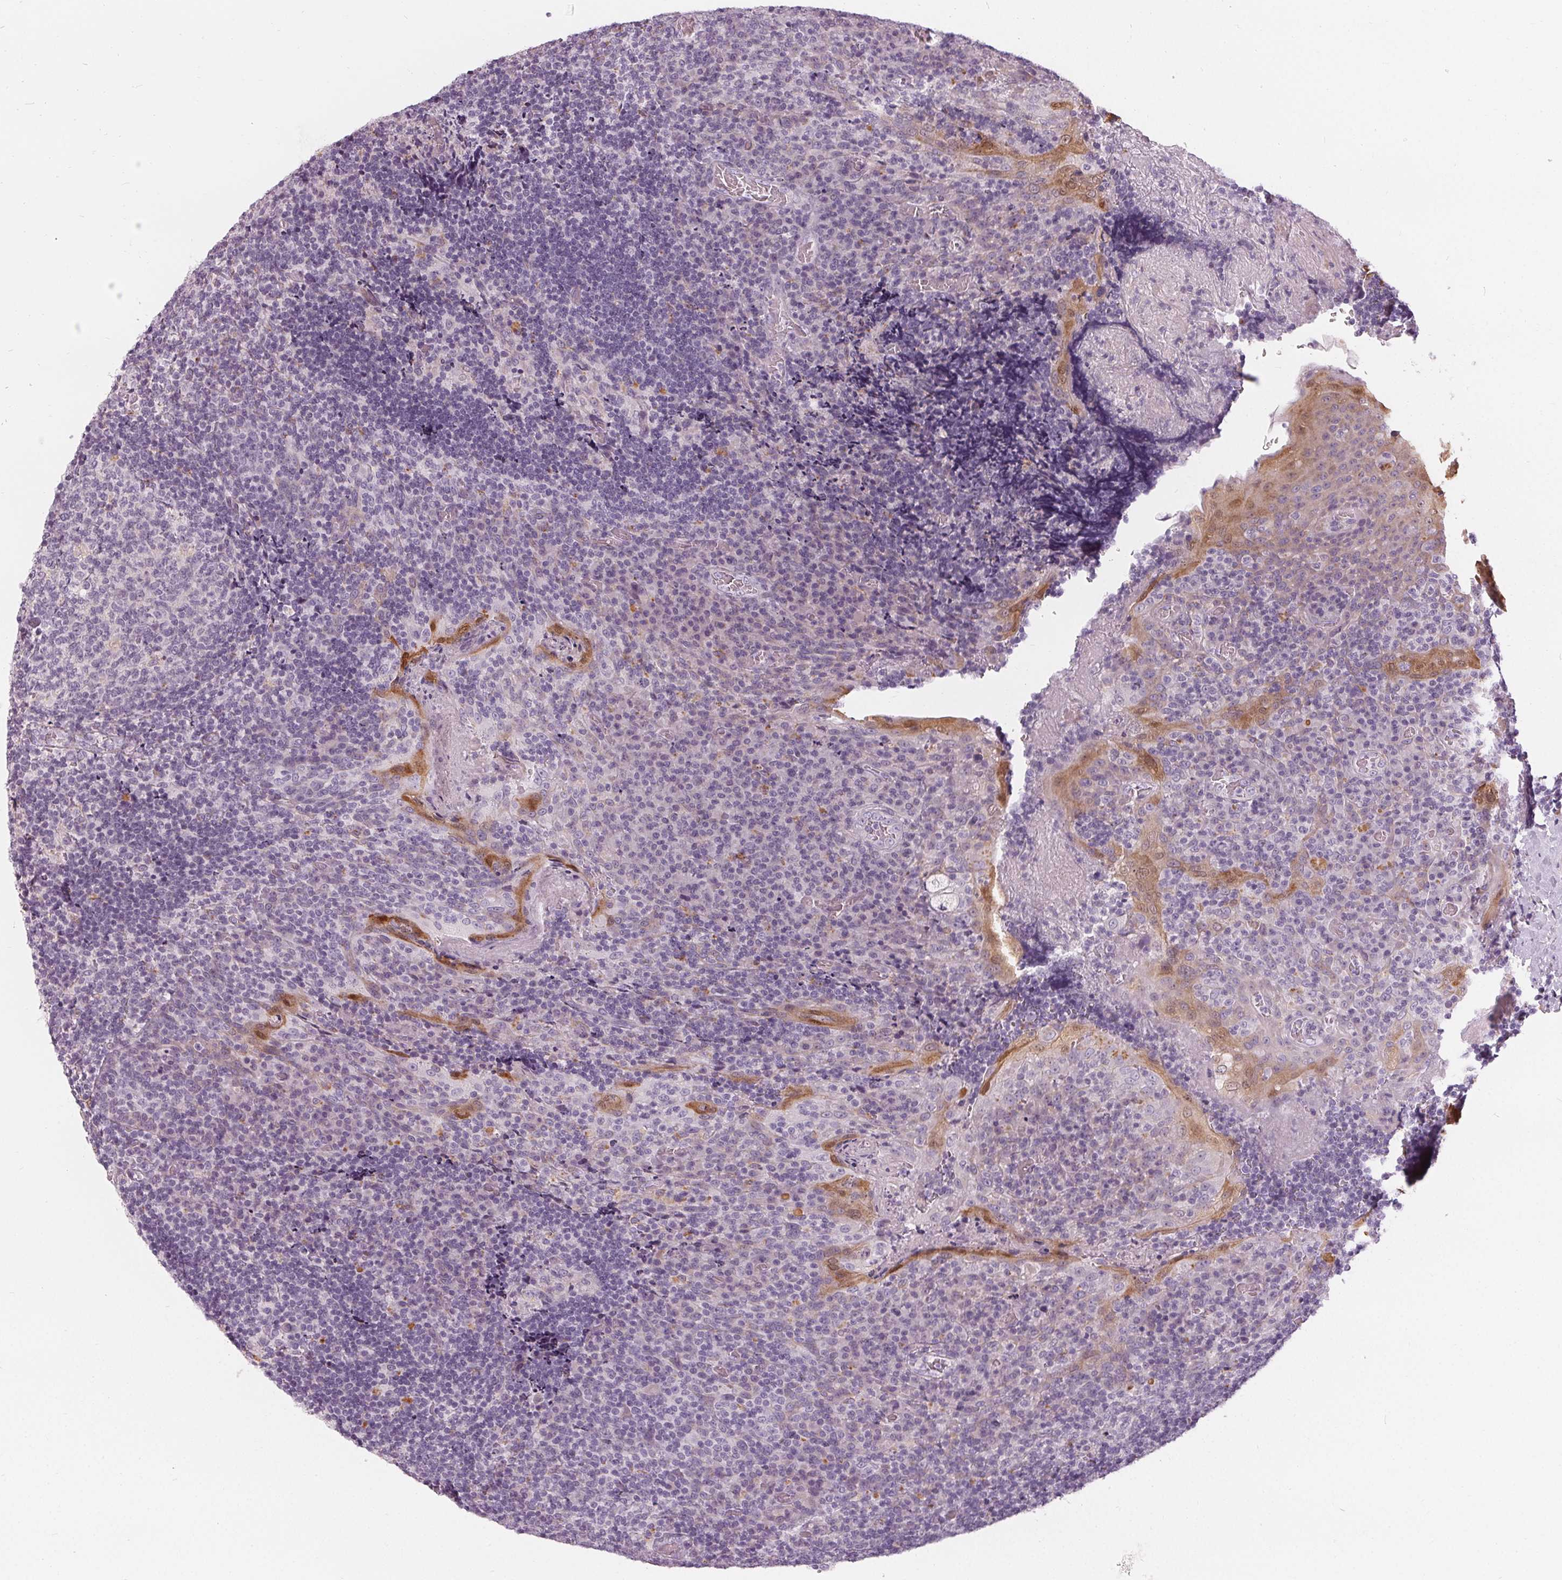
{"staining": {"intensity": "negative", "quantity": "none", "location": "none"}, "tissue": "tonsil", "cell_type": "Germinal center cells", "image_type": "normal", "snomed": [{"axis": "morphology", "description": "Normal tissue, NOS"}, {"axis": "topography", "description": "Tonsil"}], "caption": "This is an immunohistochemistry (IHC) histopathology image of unremarkable human tonsil. There is no expression in germinal center cells.", "gene": "HOPX", "patient": {"sex": "male", "age": 17}}